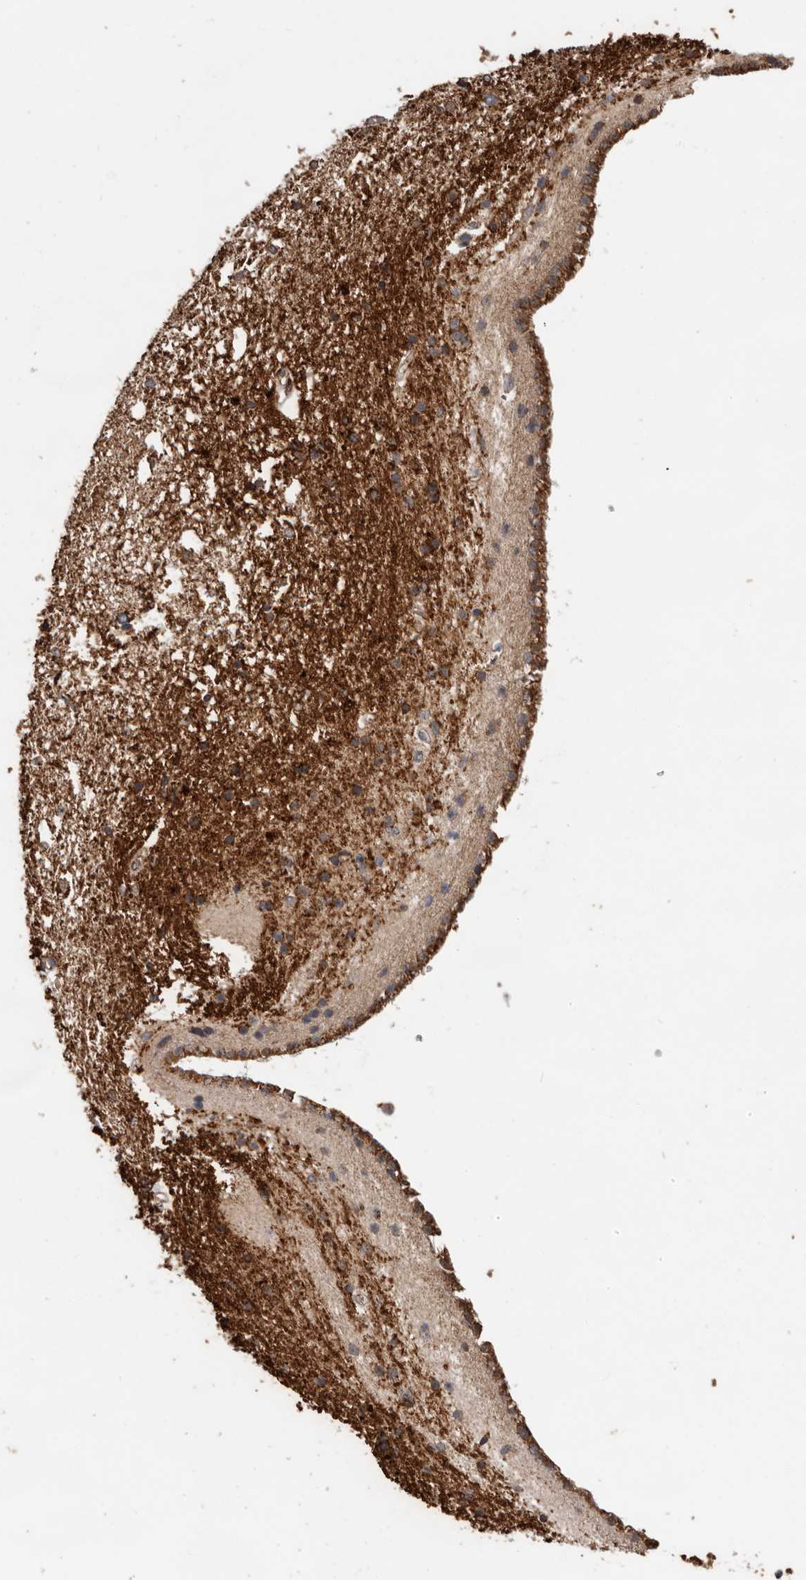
{"staining": {"intensity": "moderate", "quantity": ">75%", "location": "cytoplasmic/membranous"}, "tissue": "caudate", "cell_type": "Glial cells", "image_type": "normal", "snomed": [{"axis": "morphology", "description": "Normal tissue, NOS"}, {"axis": "topography", "description": "Lateral ventricle wall"}], "caption": "The immunohistochemical stain labels moderate cytoplasmic/membranous staining in glial cells of benign caudate. The protein is shown in brown color, while the nuclei are stained blue.", "gene": "MTF1", "patient": {"sex": "male", "age": 45}}